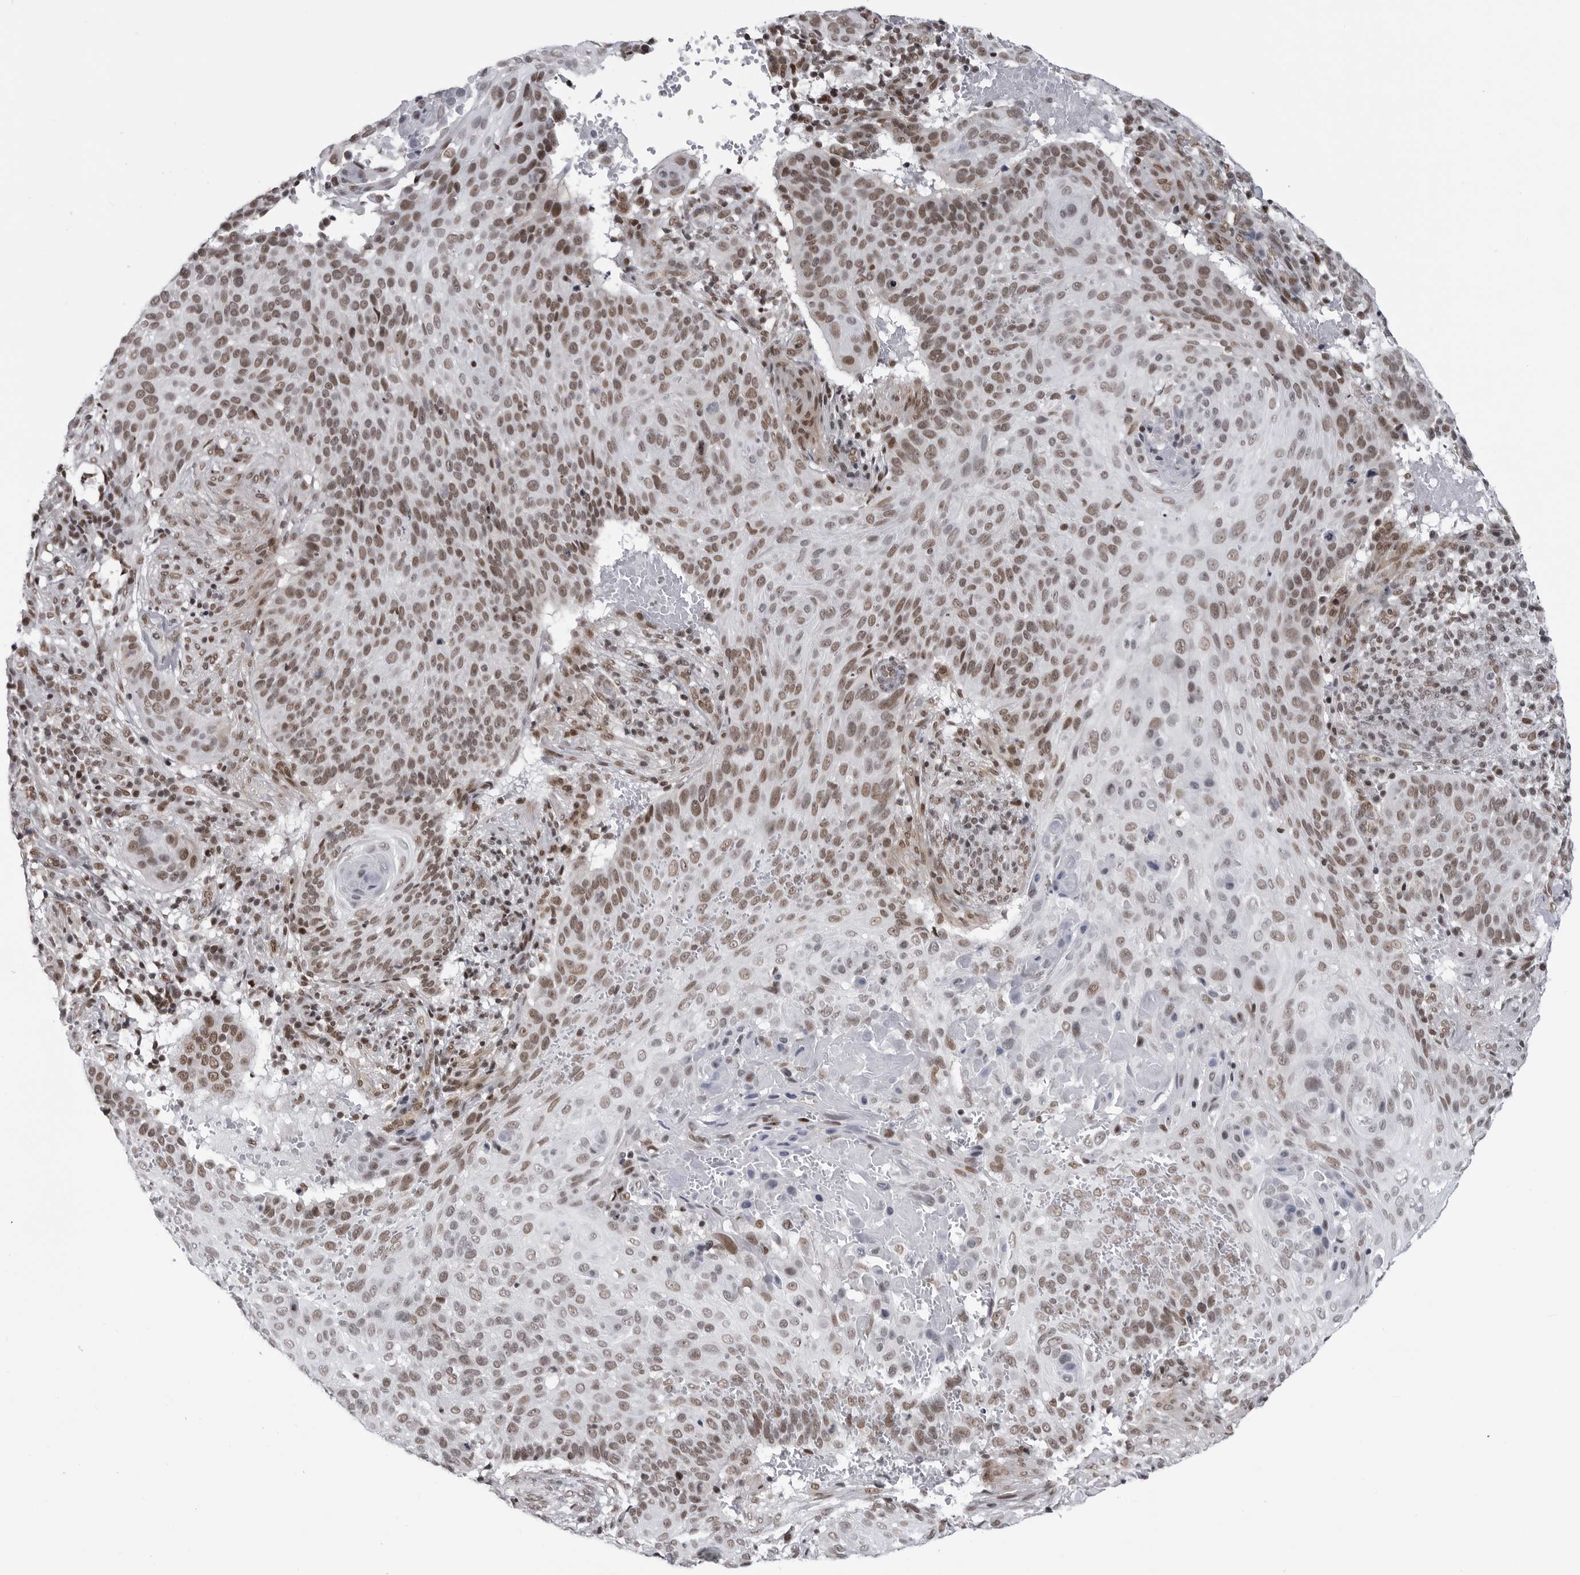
{"staining": {"intensity": "moderate", "quantity": ">75%", "location": "nuclear"}, "tissue": "cervical cancer", "cell_type": "Tumor cells", "image_type": "cancer", "snomed": [{"axis": "morphology", "description": "Squamous cell carcinoma, NOS"}, {"axis": "topography", "description": "Cervix"}], "caption": "Human cervical cancer stained for a protein (brown) reveals moderate nuclear positive positivity in about >75% of tumor cells.", "gene": "RNF26", "patient": {"sex": "female", "age": 74}}